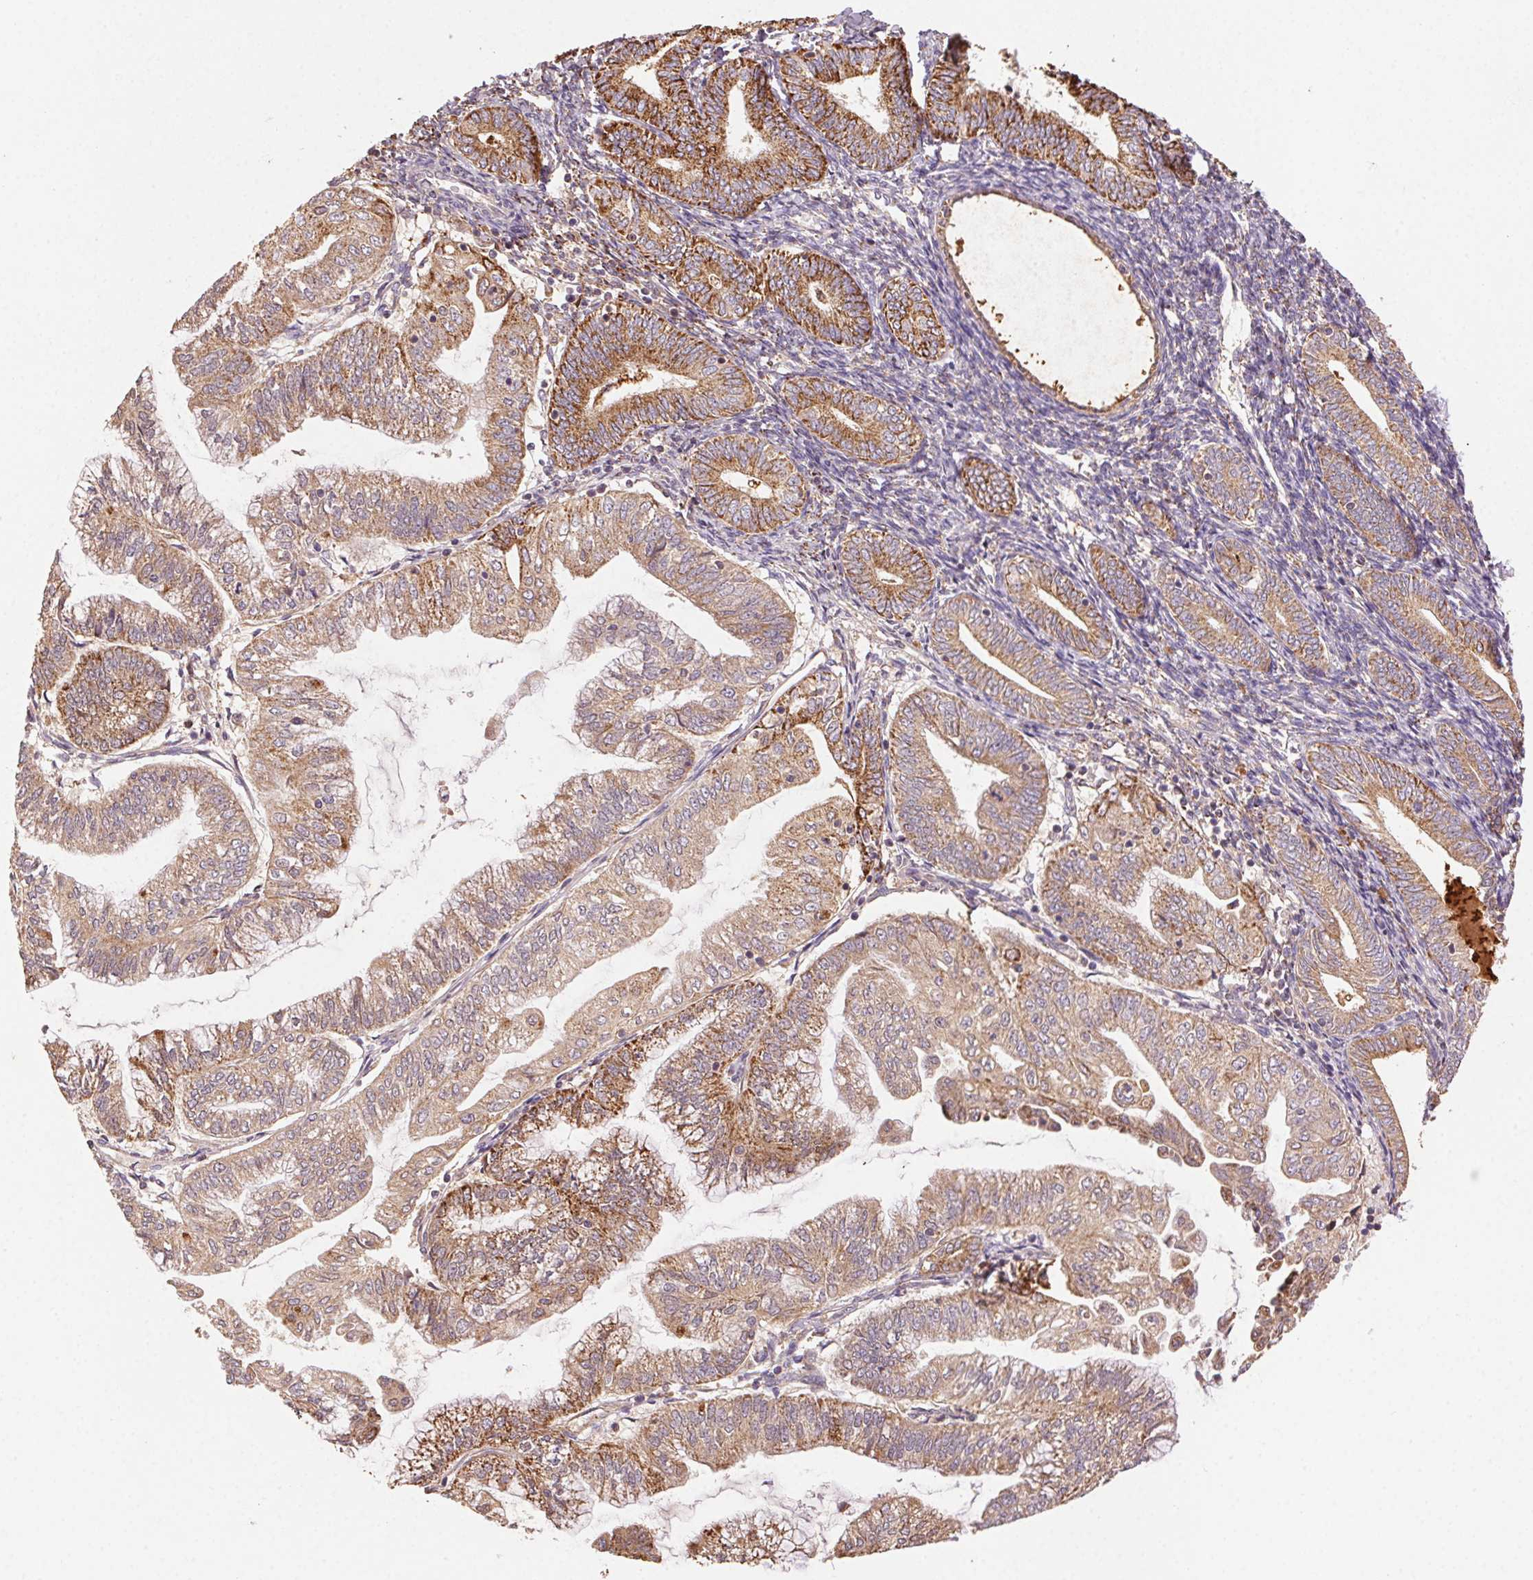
{"staining": {"intensity": "strong", "quantity": "25%-75%", "location": "cytoplasmic/membranous"}, "tissue": "endometrial cancer", "cell_type": "Tumor cells", "image_type": "cancer", "snomed": [{"axis": "morphology", "description": "Adenocarcinoma, NOS"}, {"axis": "topography", "description": "Endometrium"}], "caption": "A brown stain labels strong cytoplasmic/membranous positivity of a protein in human endometrial cancer (adenocarcinoma) tumor cells.", "gene": "FNBP1L", "patient": {"sex": "female", "age": 55}}